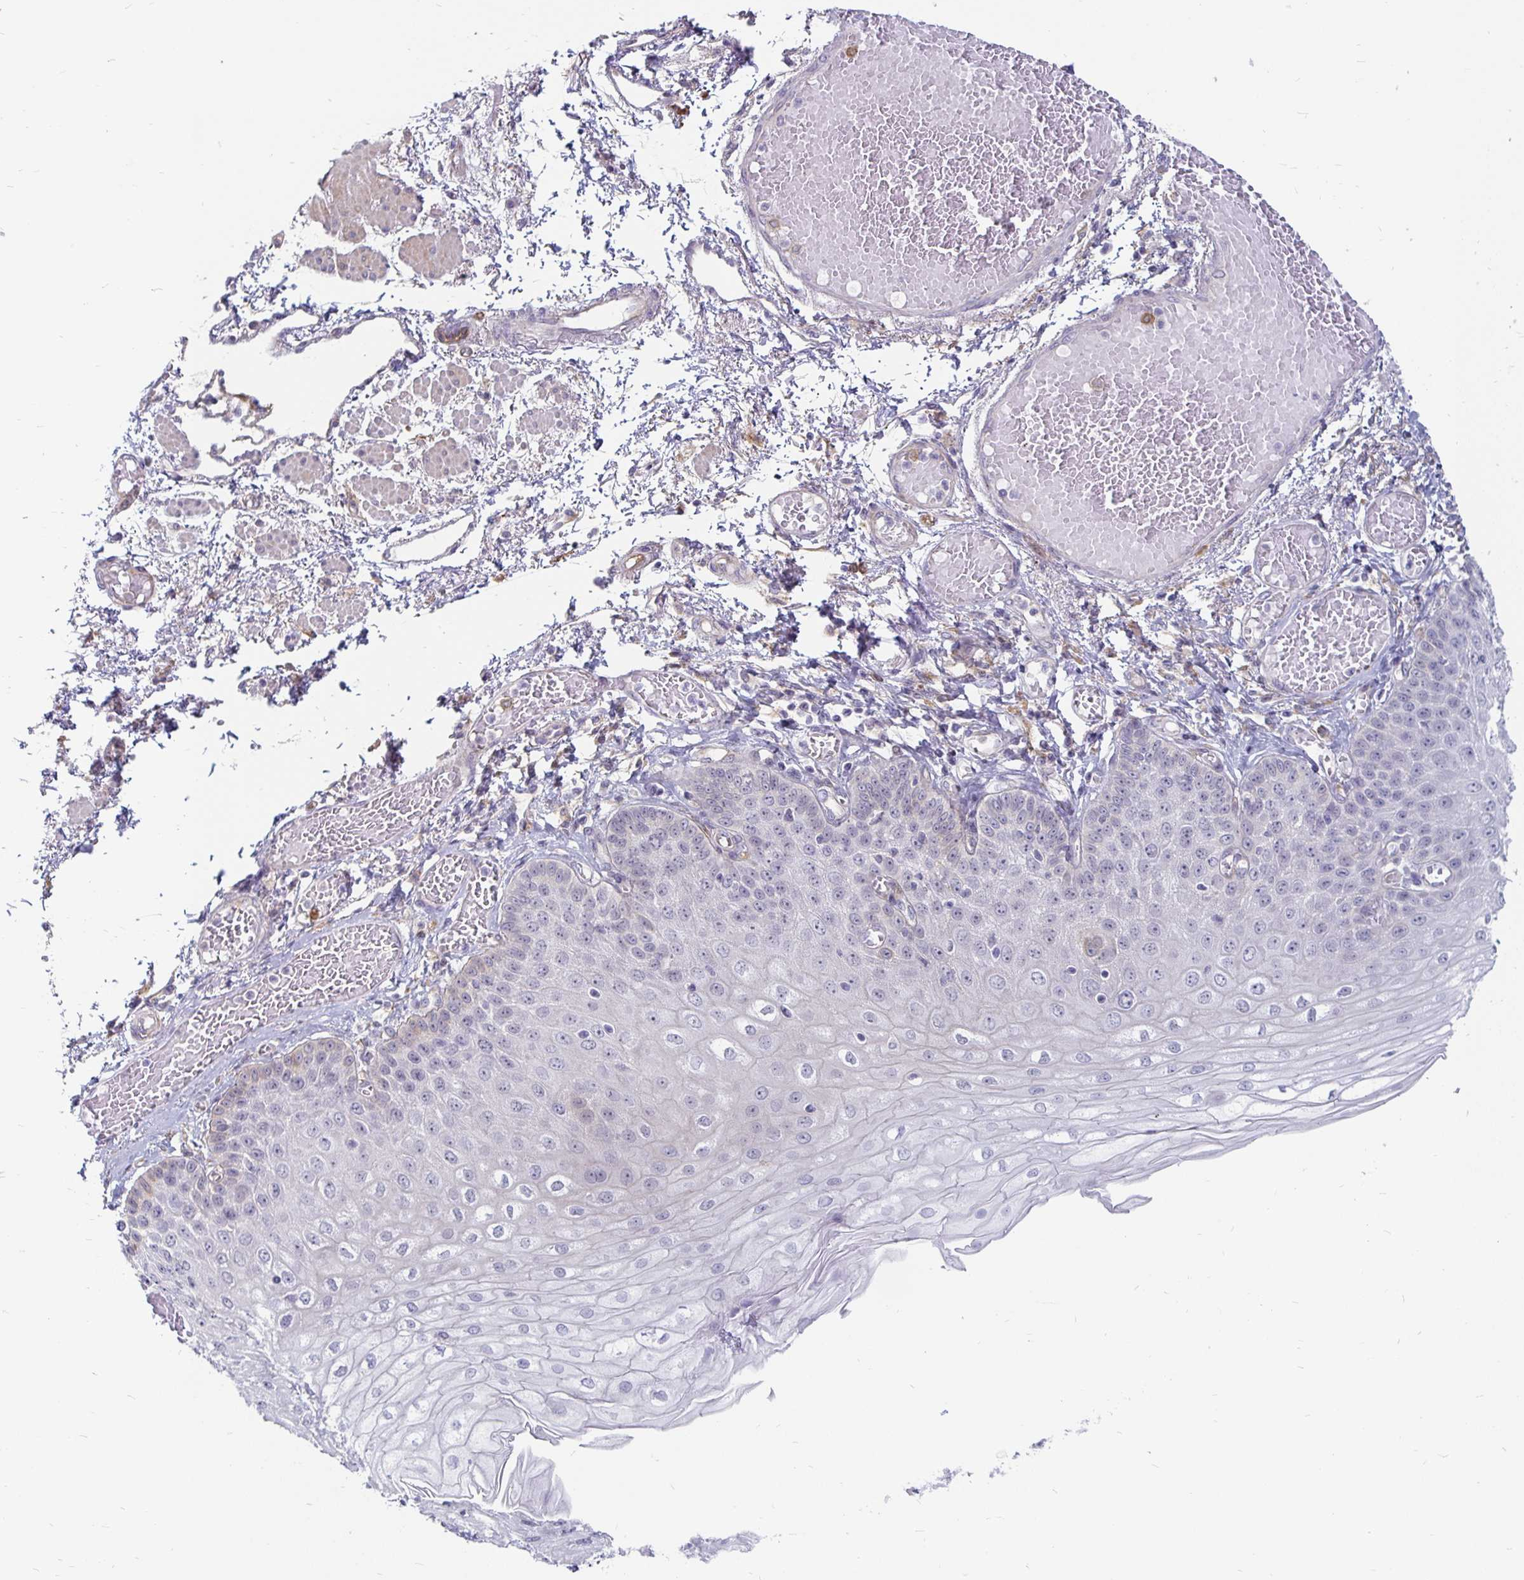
{"staining": {"intensity": "moderate", "quantity": "<25%", "location": "cytoplasmic/membranous"}, "tissue": "esophagus", "cell_type": "Squamous epithelial cells", "image_type": "normal", "snomed": [{"axis": "morphology", "description": "Normal tissue, NOS"}, {"axis": "morphology", "description": "Adenocarcinoma, NOS"}, {"axis": "topography", "description": "Esophagus"}], "caption": "Immunohistochemical staining of normal esophagus reveals <25% levels of moderate cytoplasmic/membranous protein expression in about <25% of squamous epithelial cells. The protein of interest is shown in brown color, while the nuclei are stained blue.", "gene": "CCDC85A", "patient": {"sex": "male", "age": 81}}